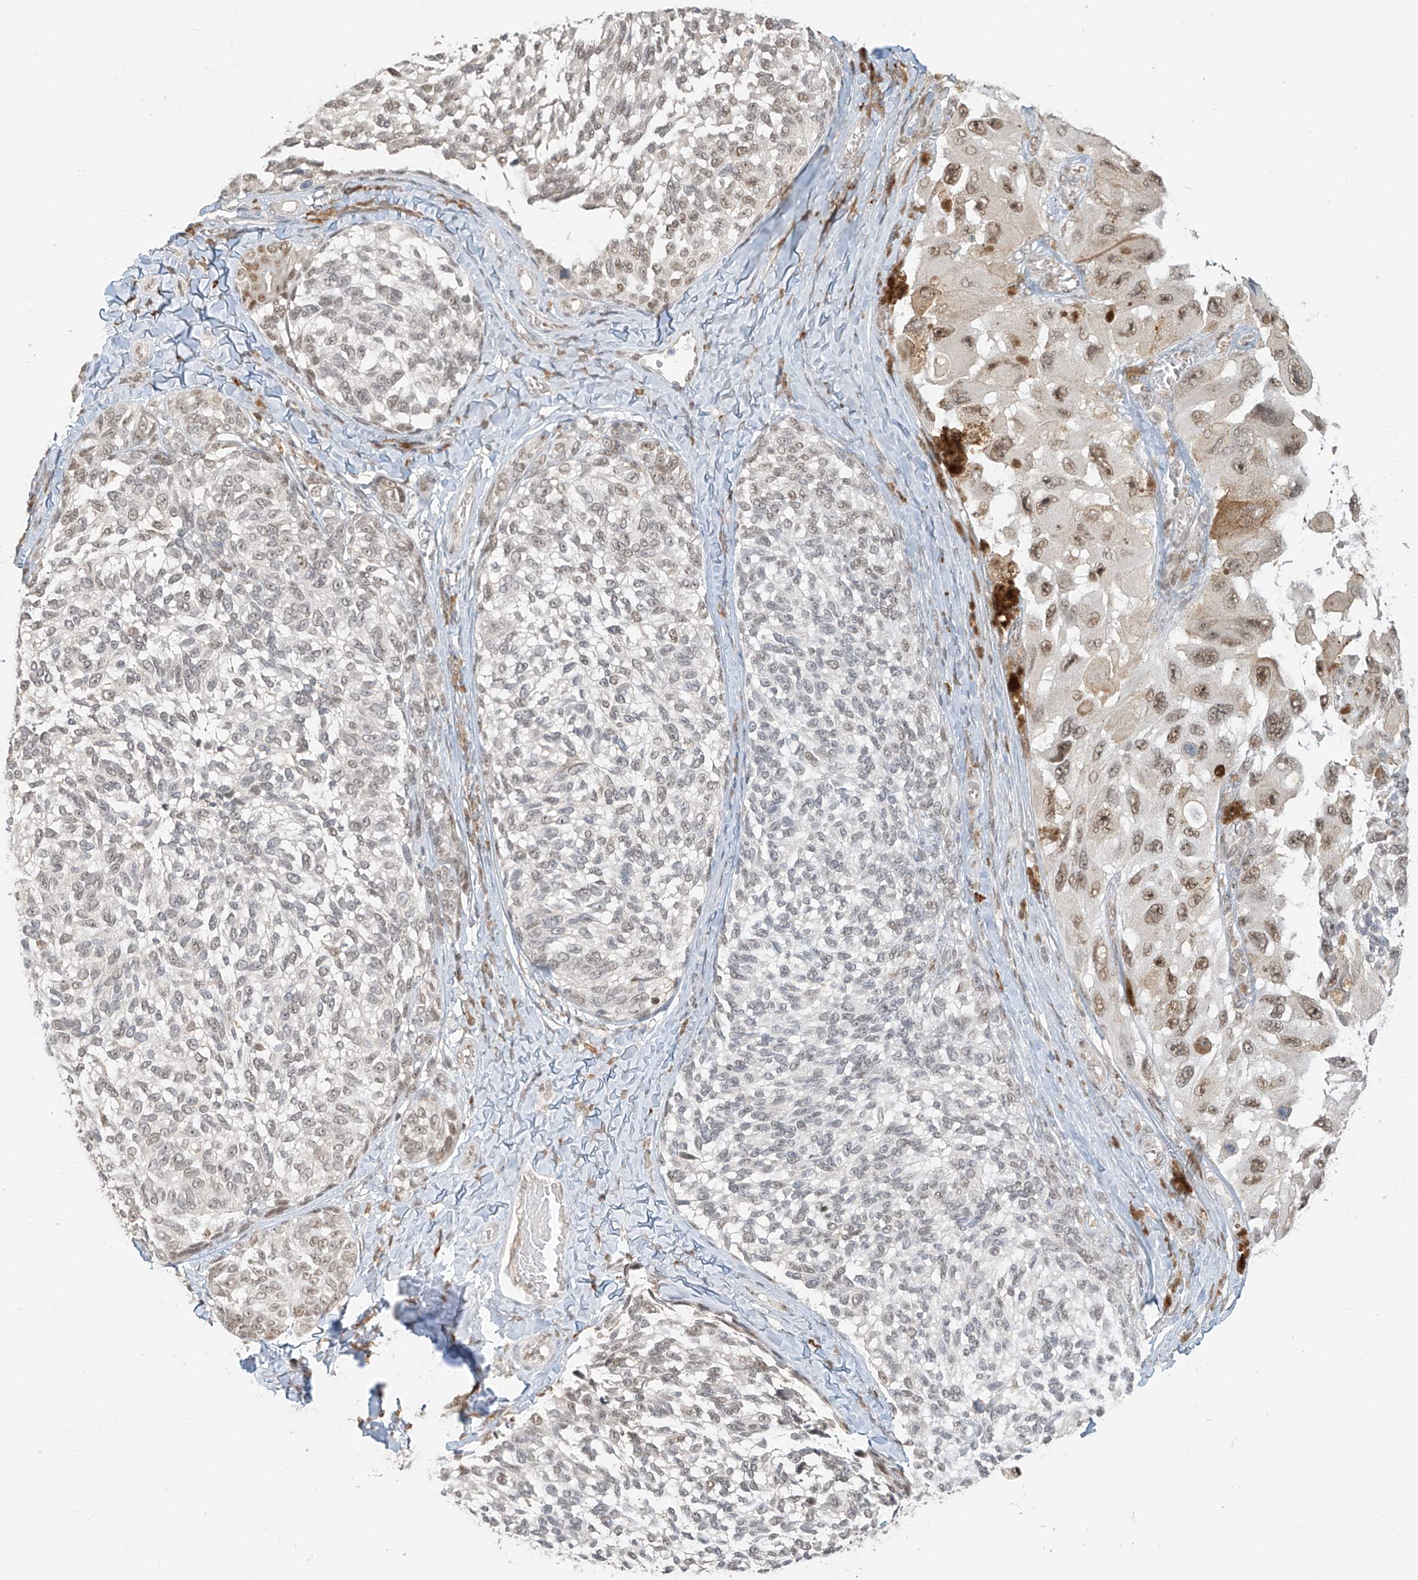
{"staining": {"intensity": "weak", "quantity": "25%-75%", "location": "nuclear"}, "tissue": "melanoma", "cell_type": "Tumor cells", "image_type": "cancer", "snomed": [{"axis": "morphology", "description": "Malignant melanoma, NOS"}, {"axis": "topography", "description": "Skin"}], "caption": "Immunohistochemistry (IHC) staining of melanoma, which demonstrates low levels of weak nuclear positivity in approximately 25%-75% of tumor cells indicating weak nuclear protein expression. The staining was performed using DAB (3,3'-diaminobenzidine) (brown) for protein detection and nuclei were counterstained in hematoxylin (blue).", "gene": "ZMYM2", "patient": {"sex": "female", "age": 73}}